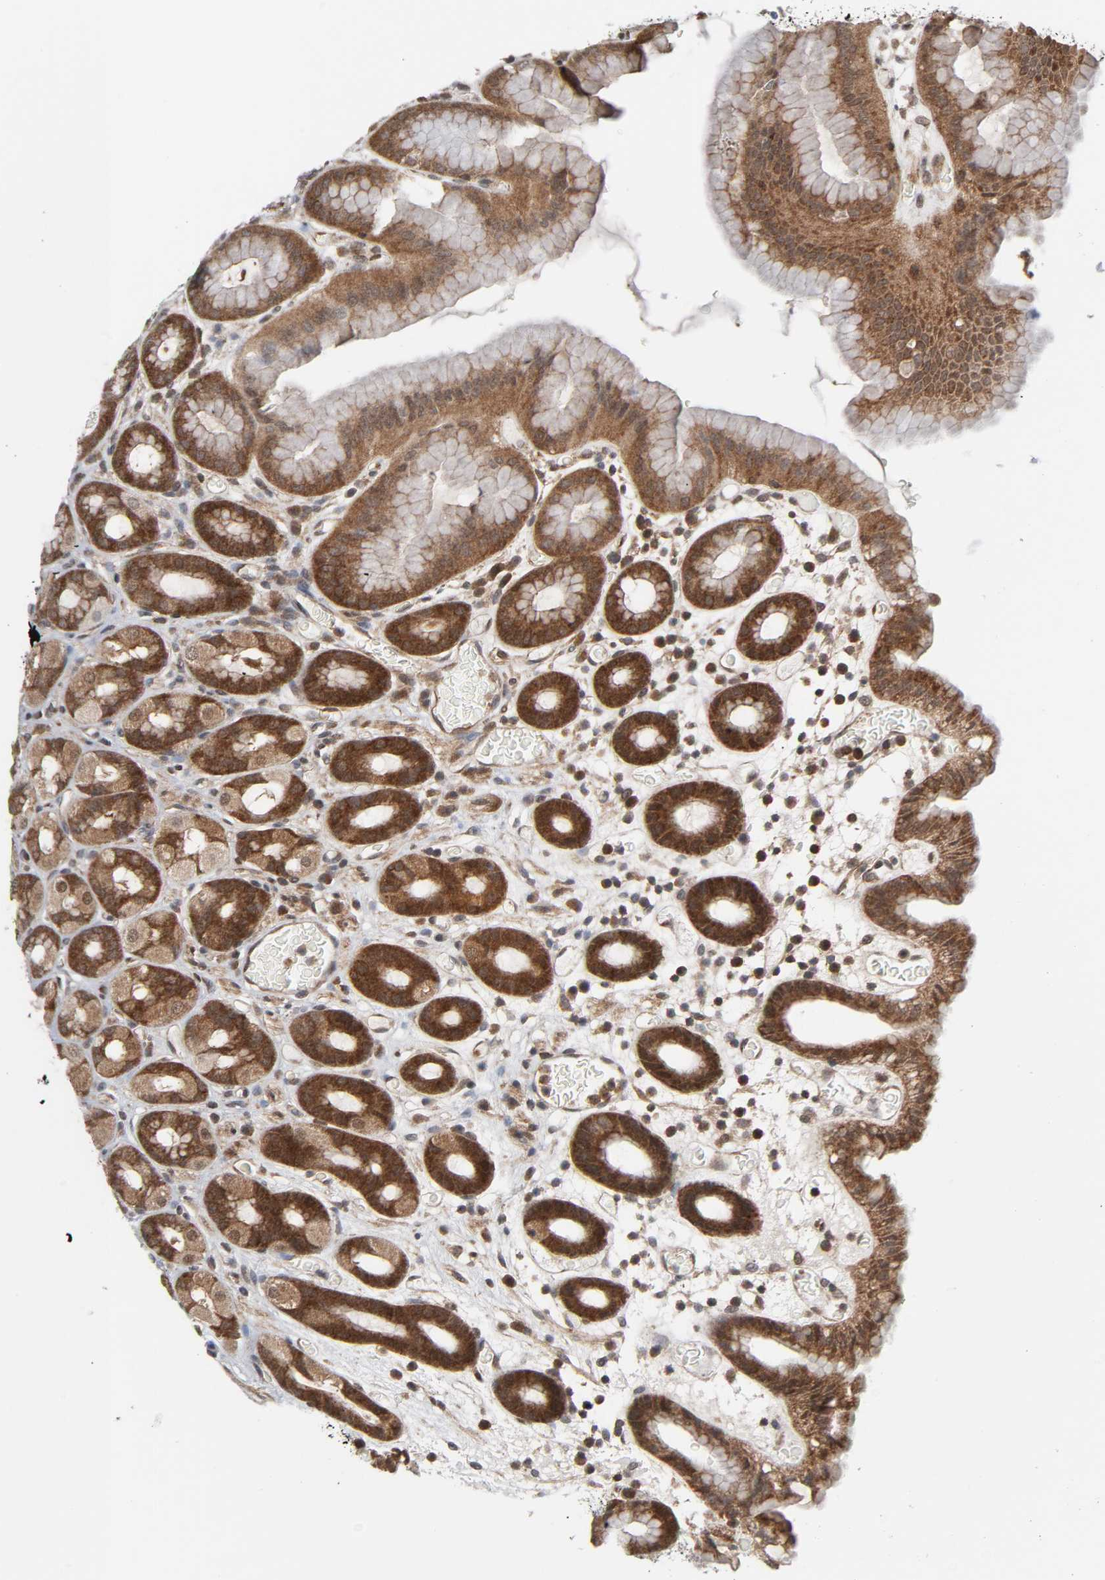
{"staining": {"intensity": "moderate", "quantity": ">75%", "location": "cytoplasmic/membranous,nuclear"}, "tissue": "stomach", "cell_type": "Glandular cells", "image_type": "normal", "snomed": [{"axis": "morphology", "description": "Normal tissue, NOS"}, {"axis": "topography", "description": "Stomach, upper"}], "caption": "Immunohistochemical staining of benign stomach shows moderate cytoplasmic/membranous,nuclear protein staining in about >75% of glandular cells.", "gene": "GSK3A", "patient": {"sex": "male", "age": 68}}